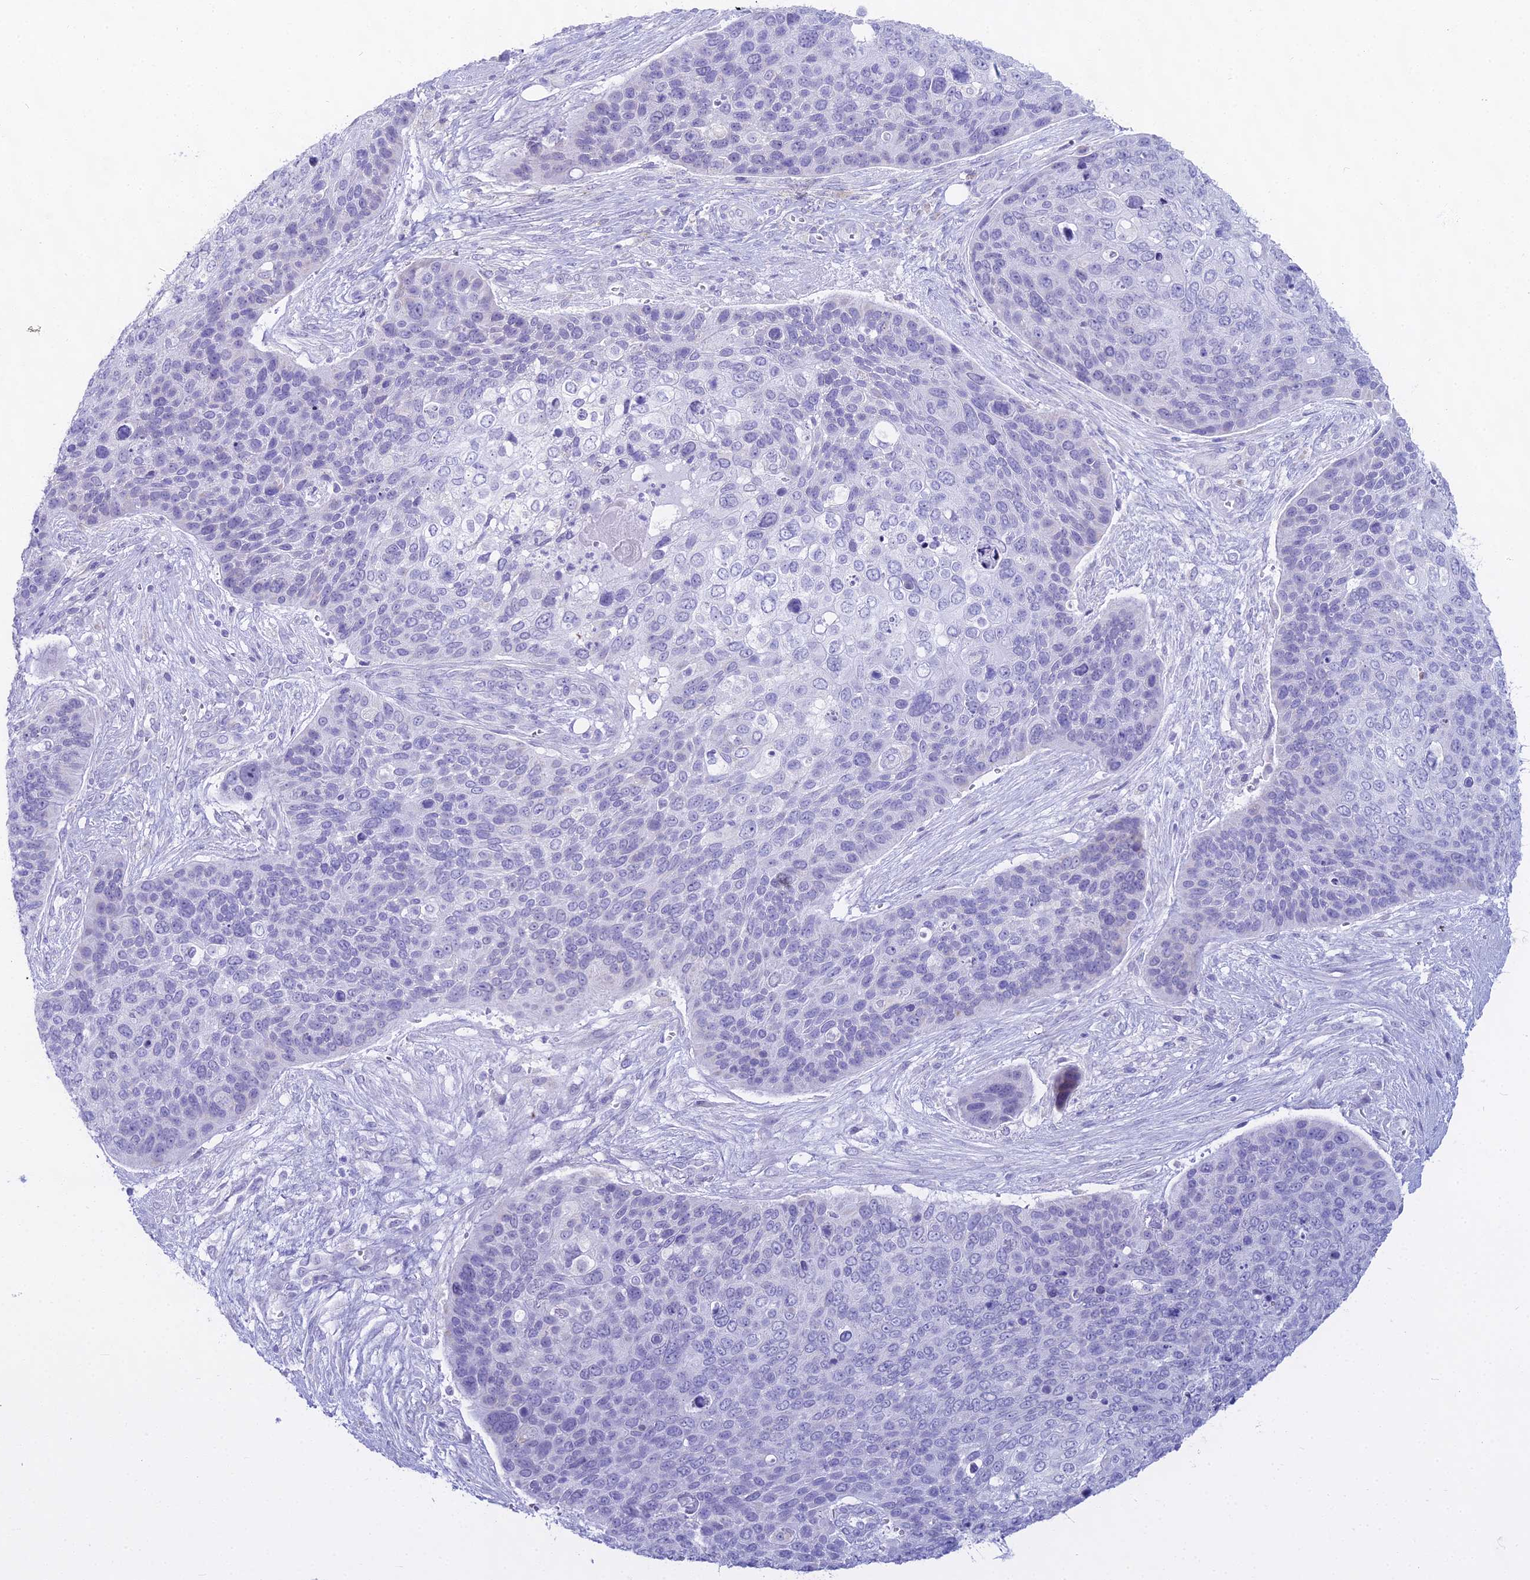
{"staining": {"intensity": "negative", "quantity": "none", "location": "none"}, "tissue": "skin cancer", "cell_type": "Tumor cells", "image_type": "cancer", "snomed": [{"axis": "morphology", "description": "Basal cell carcinoma"}, {"axis": "topography", "description": "Skin"}], "caption": "Immunohistochemistry photomicrograph of skin cancer (basal cell carcinoma) stained for a protein (brown), which demonstrates no expression in tumor cells.", "gene": "CGB2", "patient": {"sex": "female", "age": 74}}